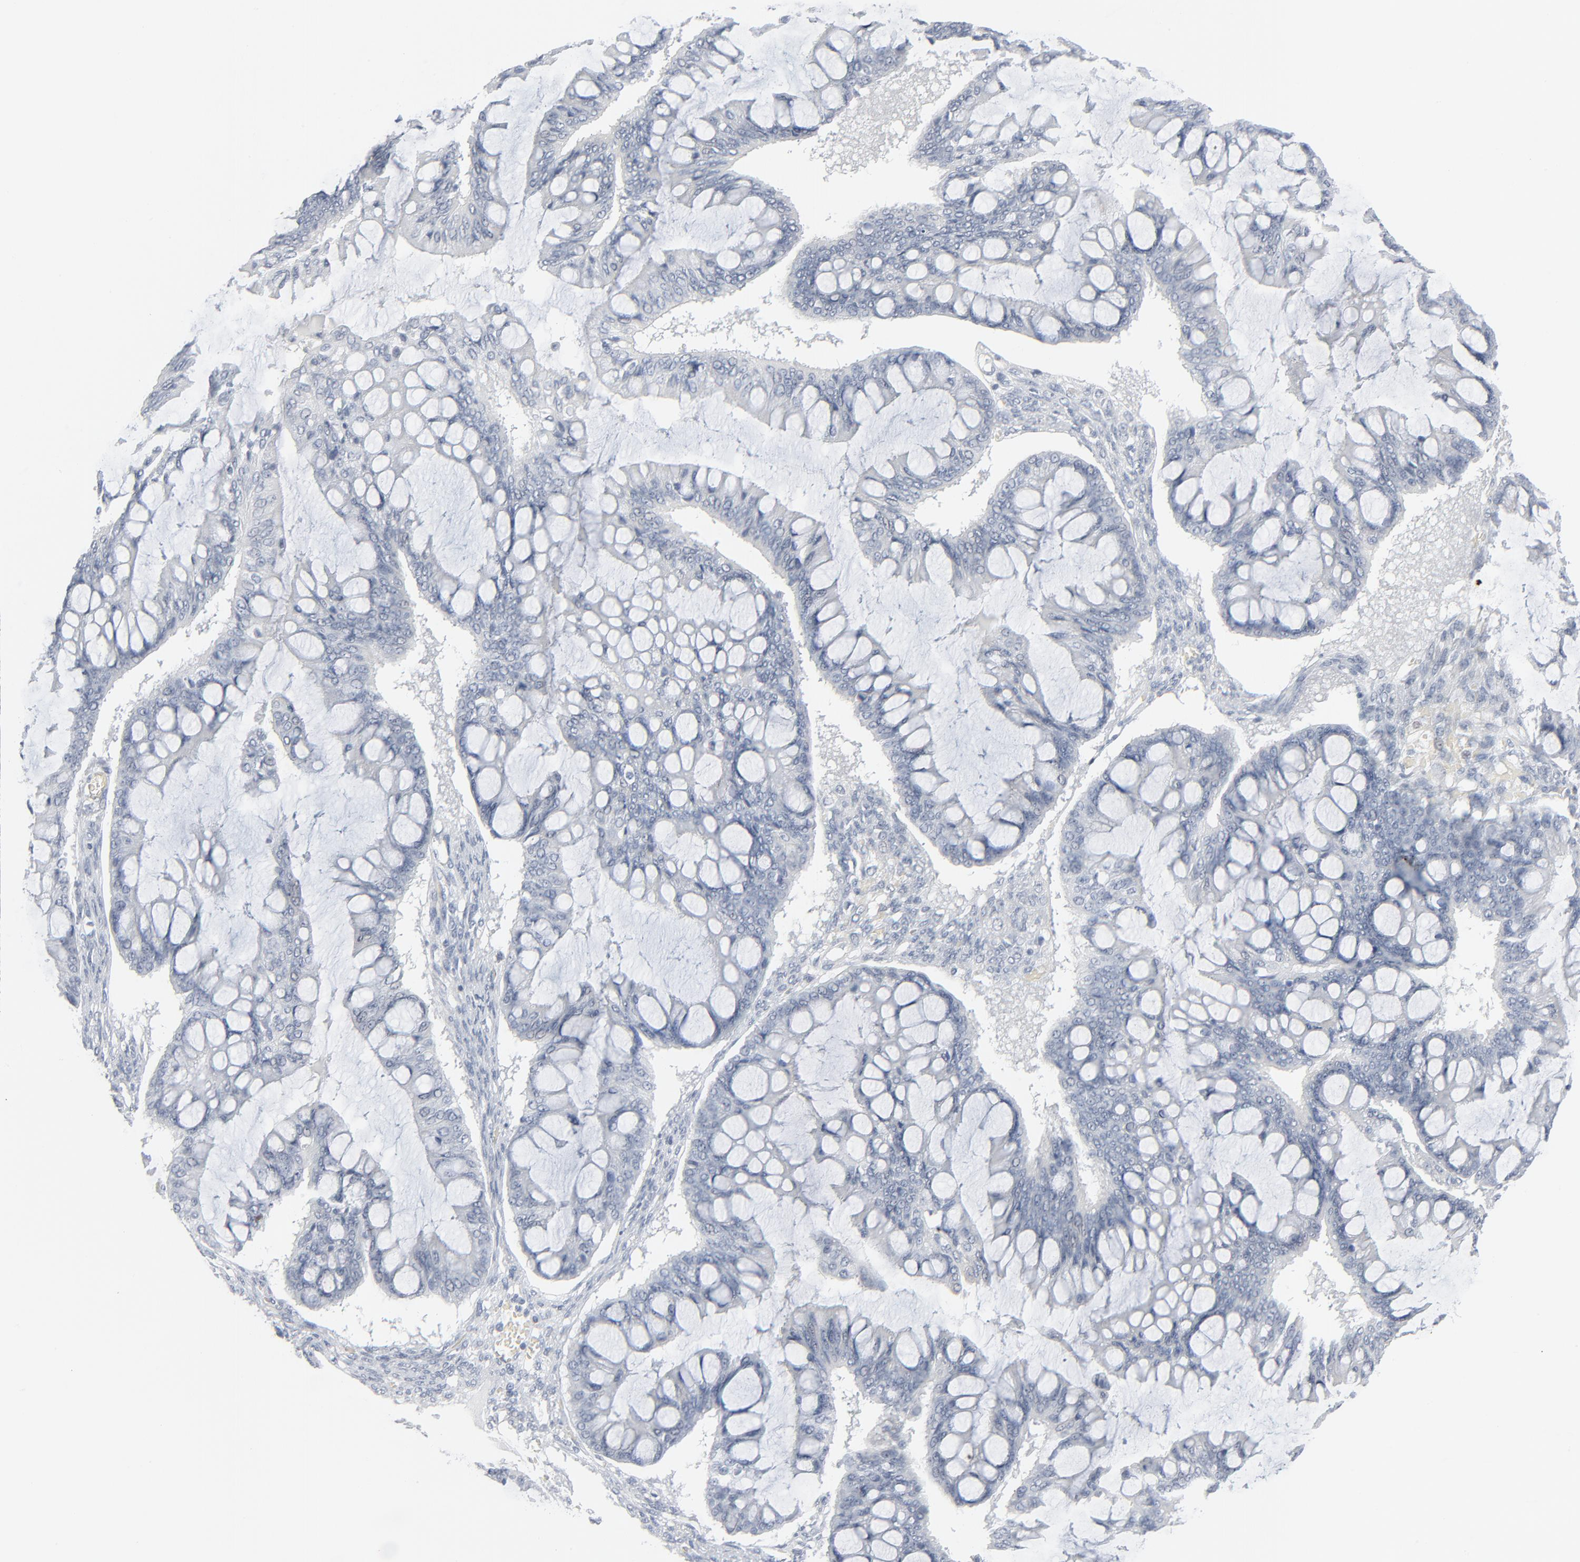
{"staining": {"intensity": "negative", "quantity": "none", "location": "none"}, "tissue": "ovarian cancer", "cell_type": "Tumor cells", "image_type": "cancer", "snomed": [{"axis": "morphology", "description": "Cystadenocarcinoma, mucinous, NOS"}, {"axis": "topography", "description": "Ovary"}], "caption": "The photomicrograph displays no staining of tumor cells in ovarian cancer (mucinous cystadenocarcinoma).", "gene": "MITF", "patient": {"sex": "female", "age": 63}}